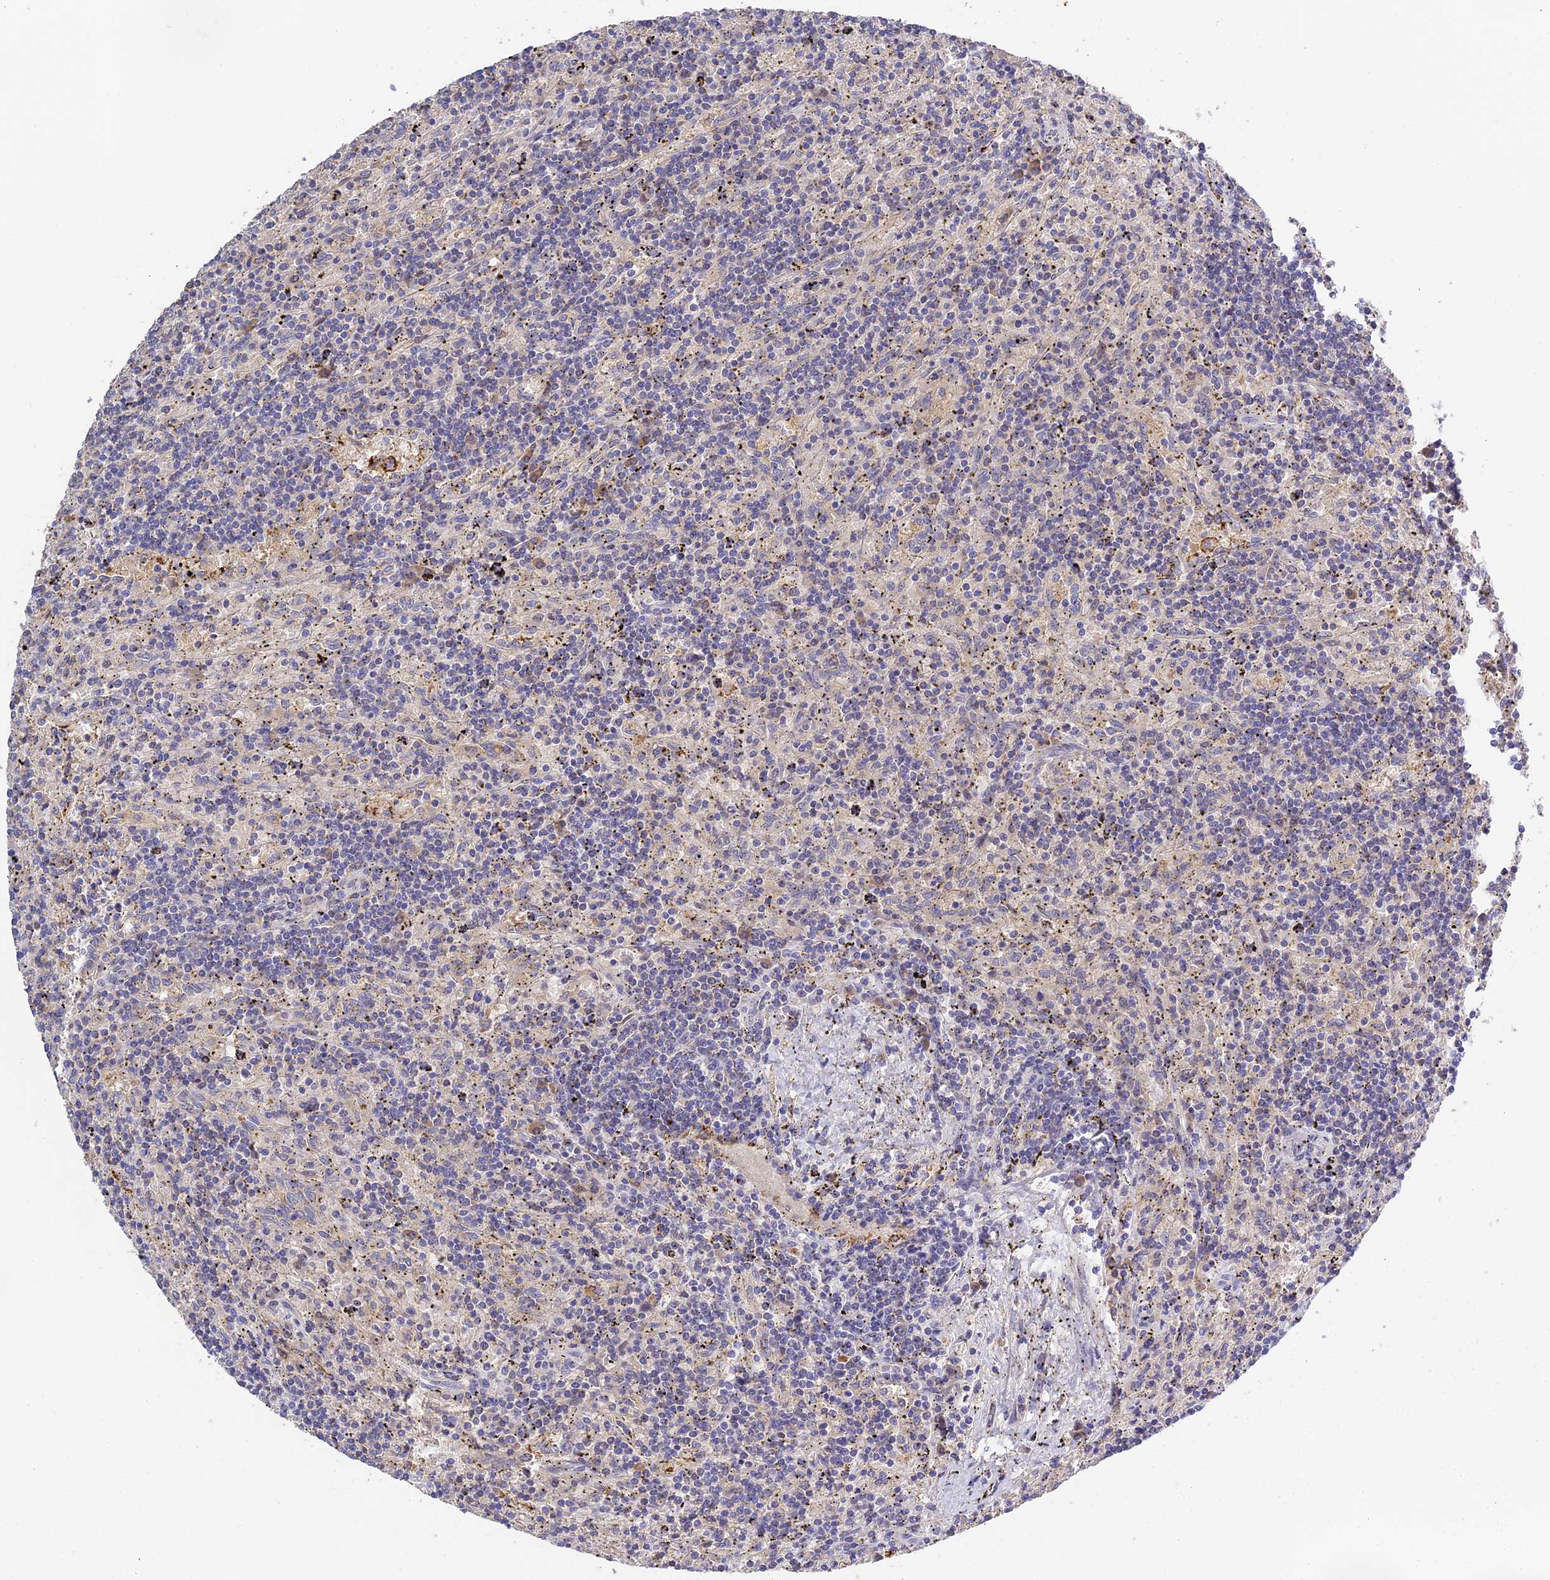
{"staining": {"intensity": "negative", "quantity": "none", "location": "none"}, "tissue": "lymphoma", "cell_type": "Tumor cells", "image_type": "cancer", "snomed": [{"axis": "morphology", "description": "Malignant lymphoma, non-Hodgkin's type, Low grade"}, {"axis": "topography", "description": "Spleen"}], "caption": "A micrograph of human low-grade malignant lymphoma, non-Hodgkin's type is negative for staining in tumor cells.", "gene": "PZP", "patient": {"sex": "male", "age": 76}}